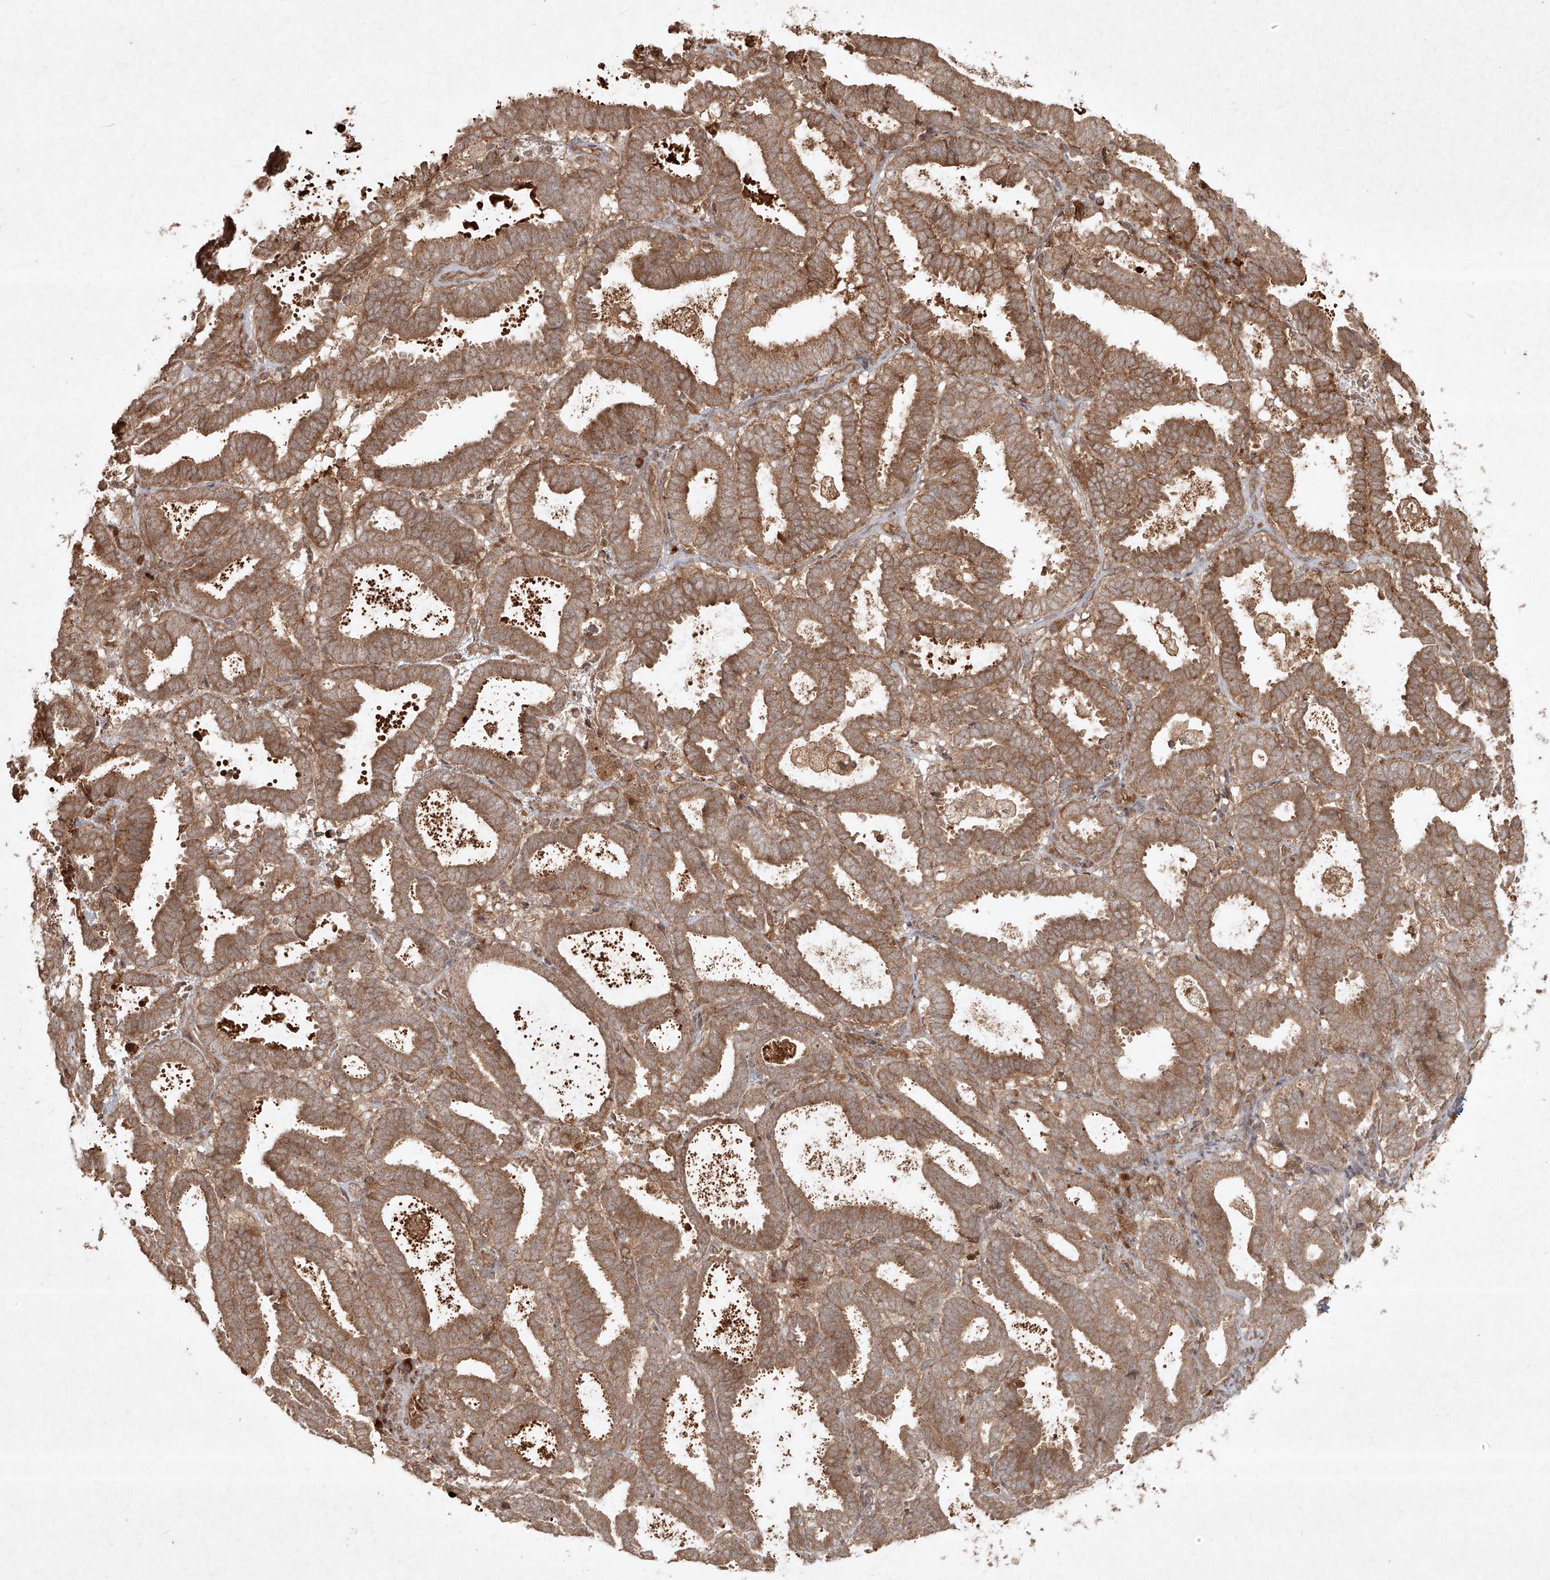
{"staining": {"intensity": "moderate", "quantity": ">75%", "location": "cytoplasmic/membranous"}, "tissue": "endometrial cancer", "cell_type": "Tumor cells", "image_type": "cancer", "snomed": [{"axis": "morphology", "description": "Adenocarcinoma, NOS"}, {"axis": "topography", "description": "Uterus"}], "caption": "A high-resolution micrograph shows immunohistochemistry staining of endometrial cancer, which demonstrates moderate cytoplasmic/membranous positivity in about >75% of tumor cells.", "gene": "CYYR1", "patient": {"sex": "female", "age": 83}}